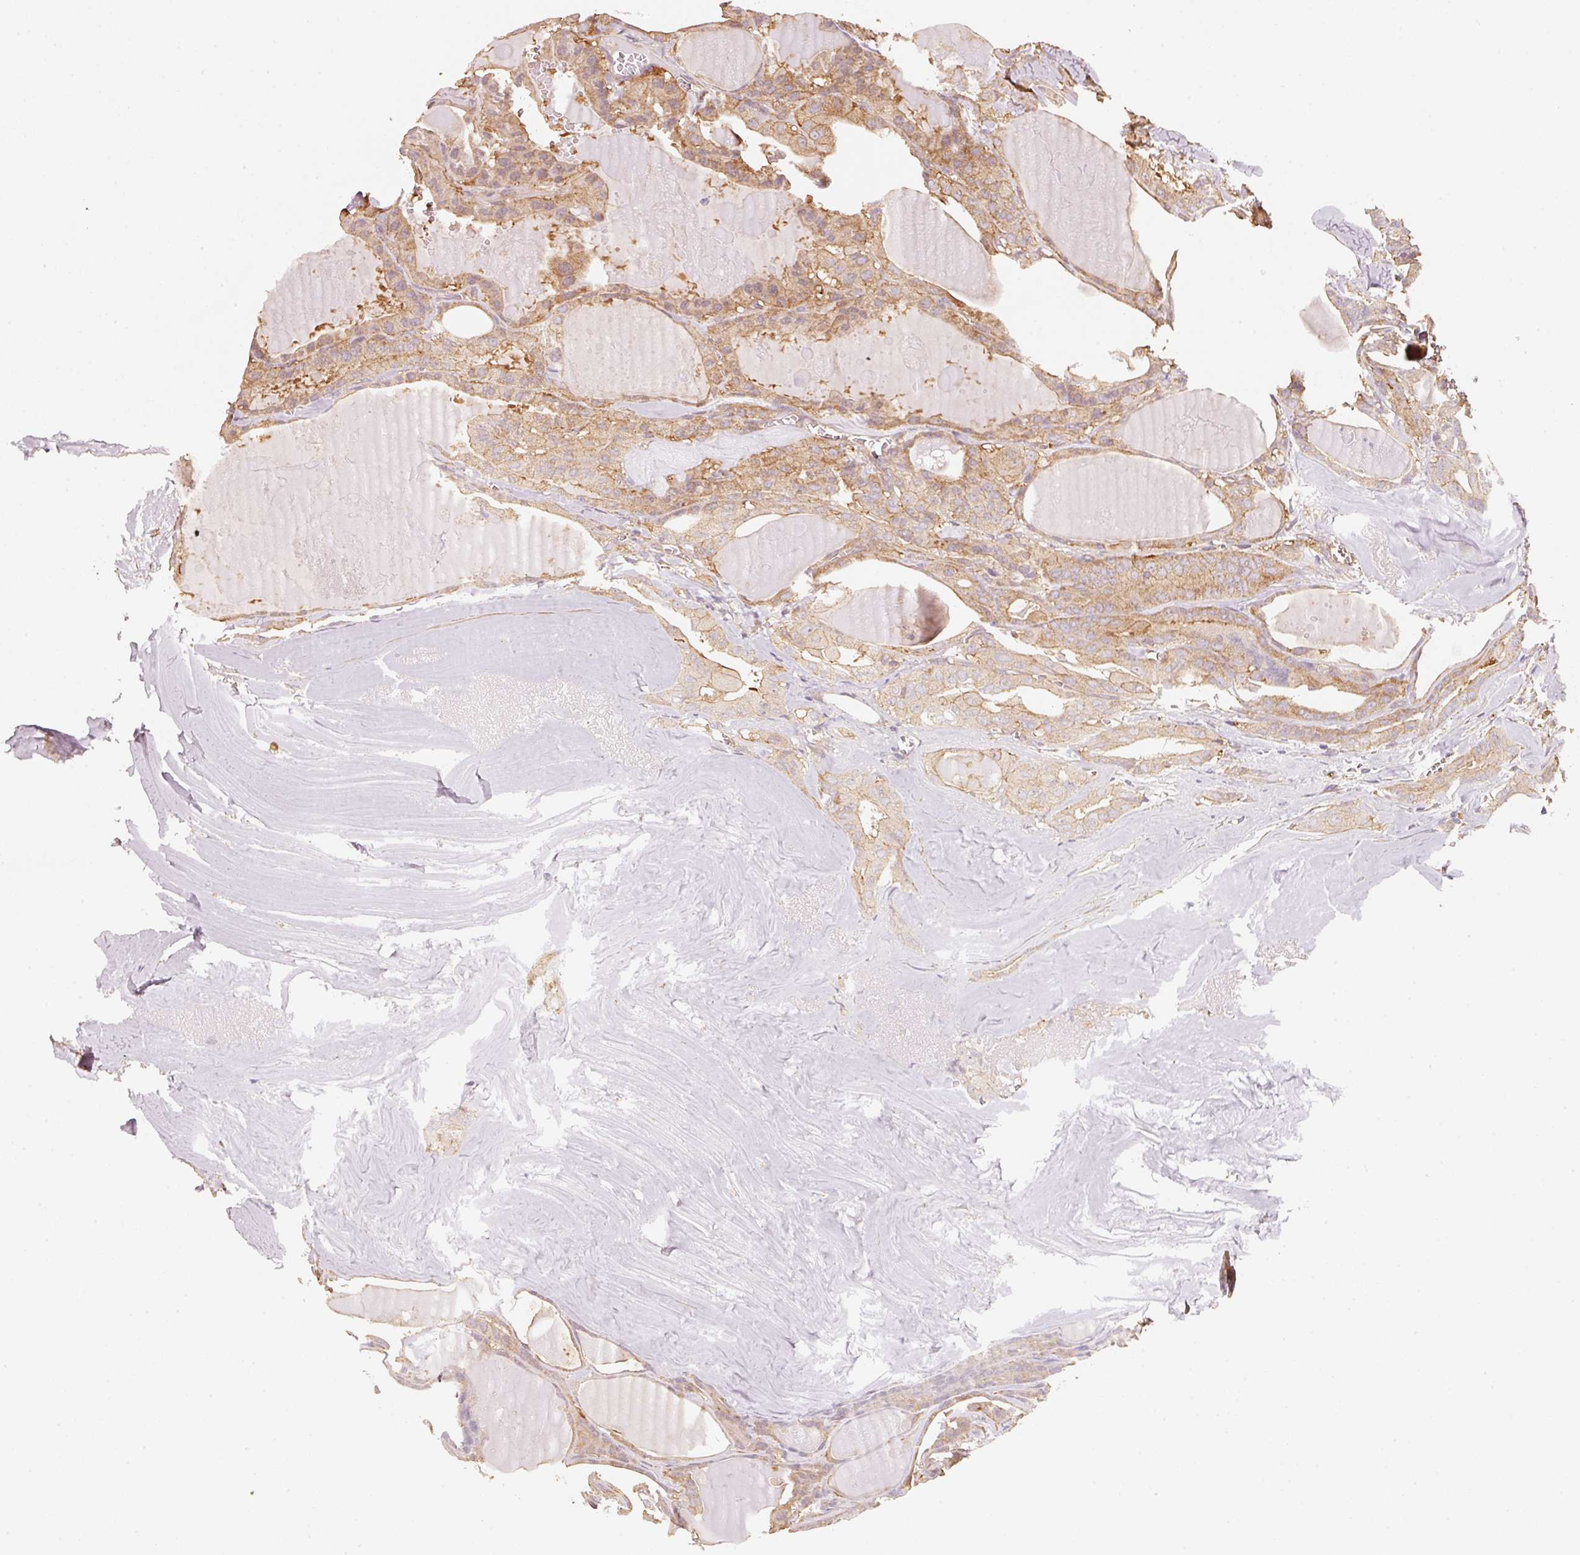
{"staining": {"intensity": "moderate", "quantity": ">75%", "location": "cytoplasmic/membranous"}, "tissue": "thyroid cancer", "cell_type": "Tumor cells", "image_type": "cancer", "snomed": [{"axis": "morphology", "description": "Papillary adenocarcinoma, NOS"}, {"axis": "topography", "description": "Thyroid gland"}], "caption": "Thyroid papillary adenocarcinoma was stained to show a protein in brown. There is medium levels of moderate cytoplasmic/membranous staining in about >75% of tumor cells. Immunohistochemistry (ihc) stains the protein in brown and the nuclei are stained blue.", "gene": "CEP95", "patient": {"sex": "male", "age": 52}}